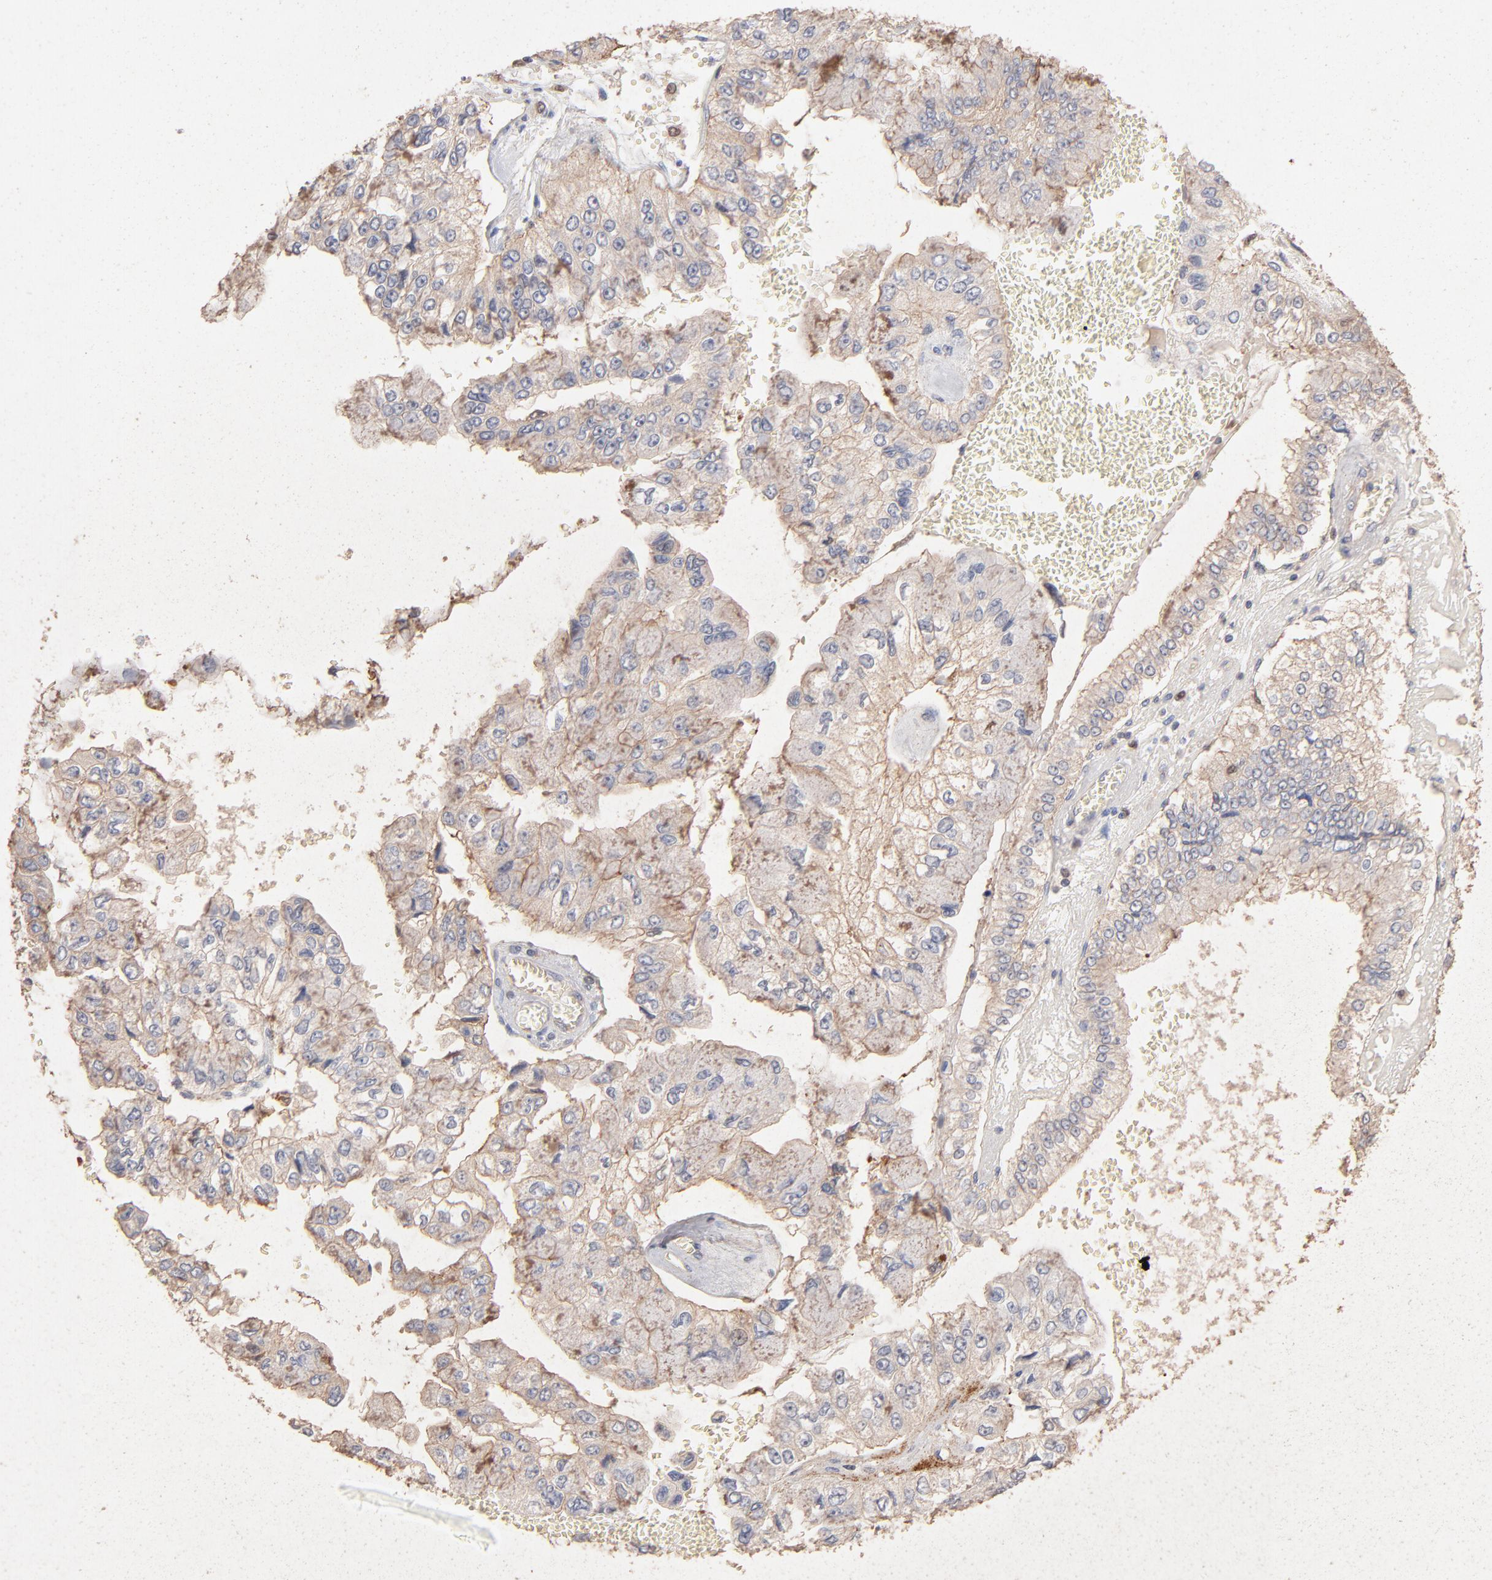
{"staining": {"intensity": "weak", "quantity": ">75%", "location": "cytoplasmic/membranous"}, "tissue": "liver cancer", "cell_type": "Tumor cells", "image_type": "cancer", "snomed": [{"axis": "morphology", "description": "Cholangiocarcinoma"}, {"axis": "topography", "description": "Liver"}], "caption": "There is low levels of weak cytoplasmic/membranous staining in tumor cells of liver cancer, as demonstrated by immunohistochemical staining (brown color).", "gene": "ARHGEF6", "patient": {"sex": "female", "age": 79}}